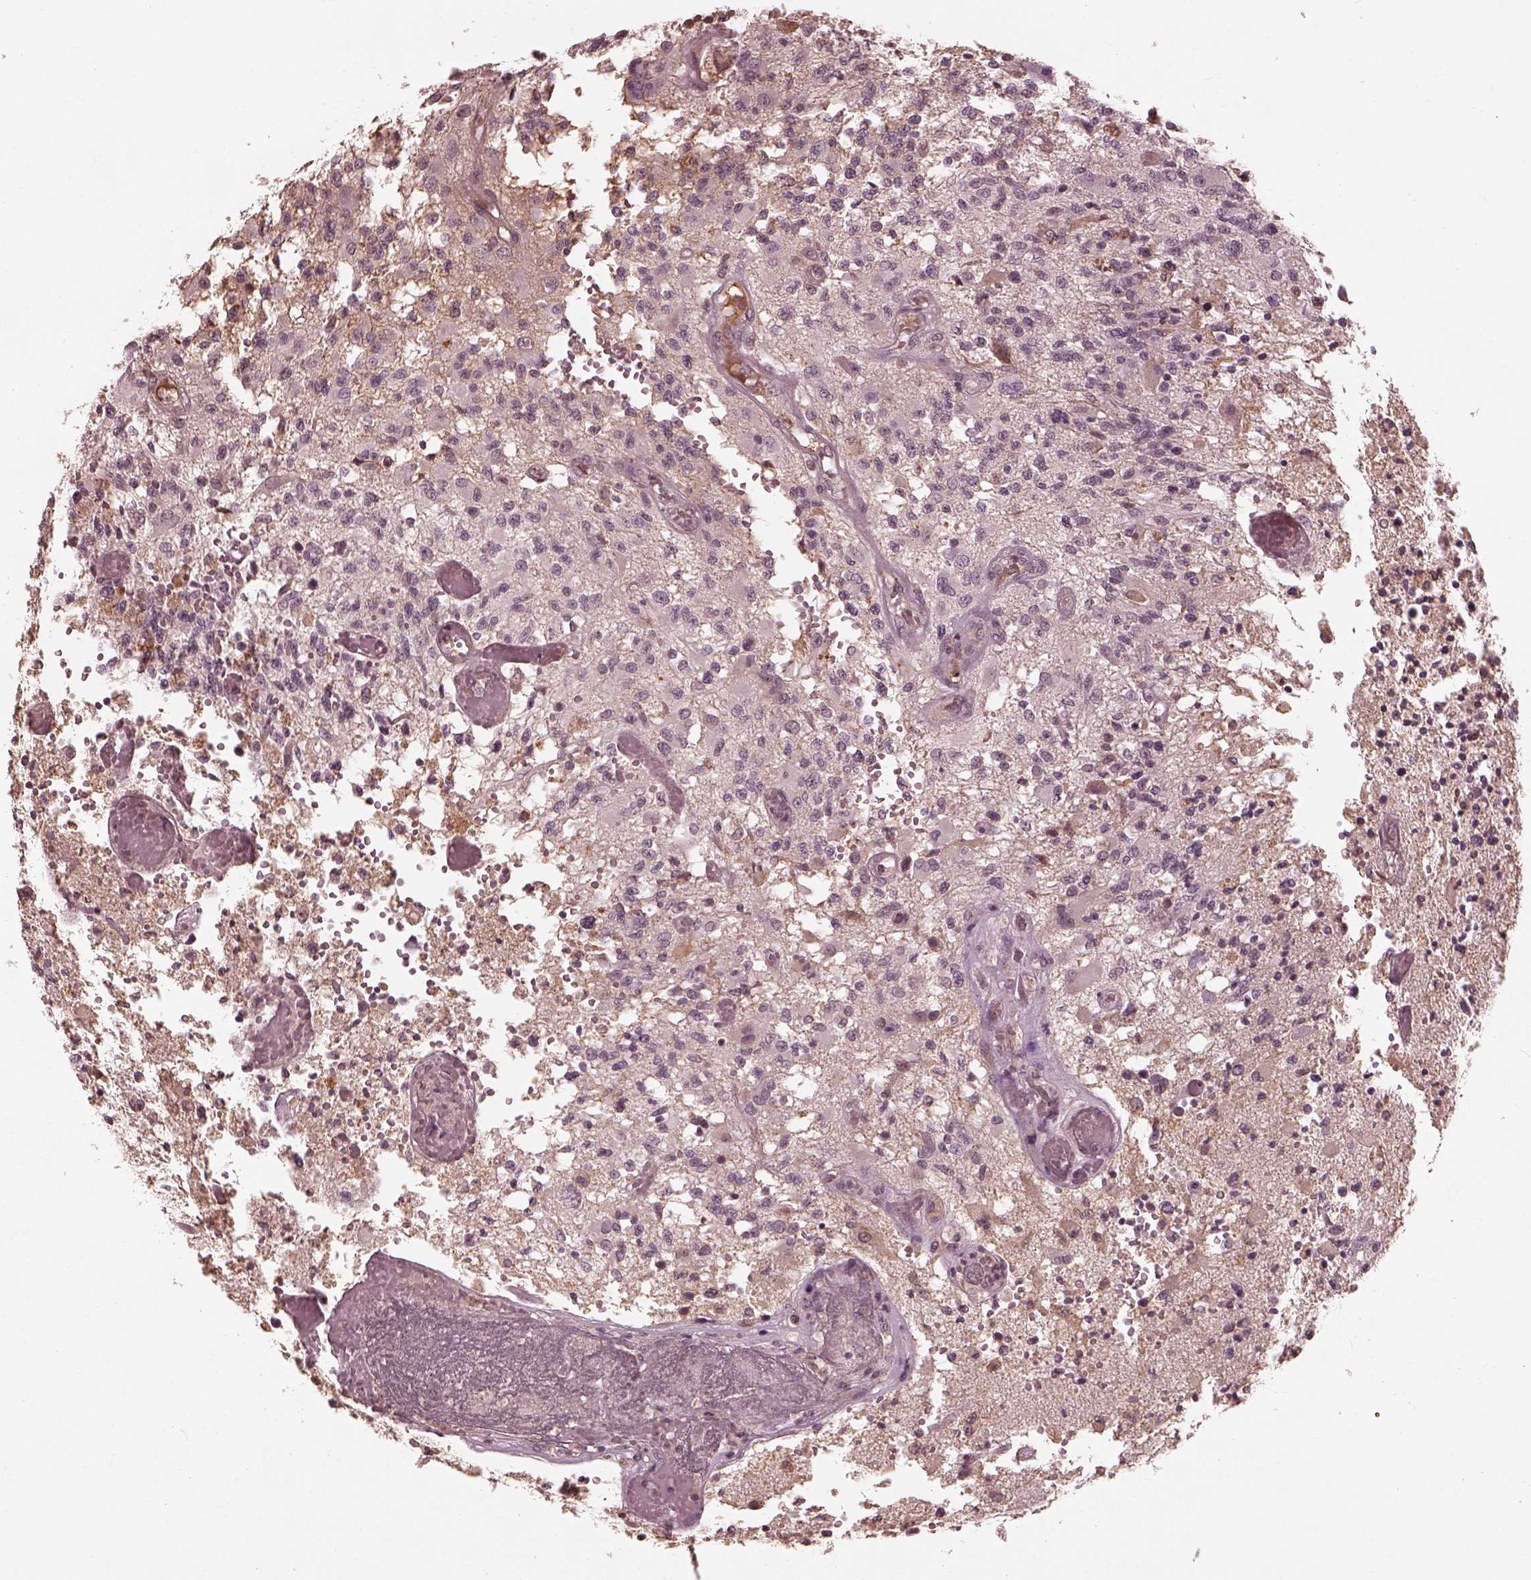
{"staining": {"intensity": "negative", "quantity": "none", "location": "none"}, "tissue": "glioma", "cell_type": "Tumor cells", "image_type": "cancer", "snomed": [{"axis": "morphology", "description": "Glioma, malignant, High grade"}, {"axis": "topography", "description": "Brain"}], "caption": "DAB (3,3'-diaminobenzidine) immunohistochemical staining of glioma shows no significant staining in tumor cells. (DAB immunohistochemistry with hematoxylin counter stain).", "gene": "CALR3", "patient": {"sex": "female", "age": 63}}